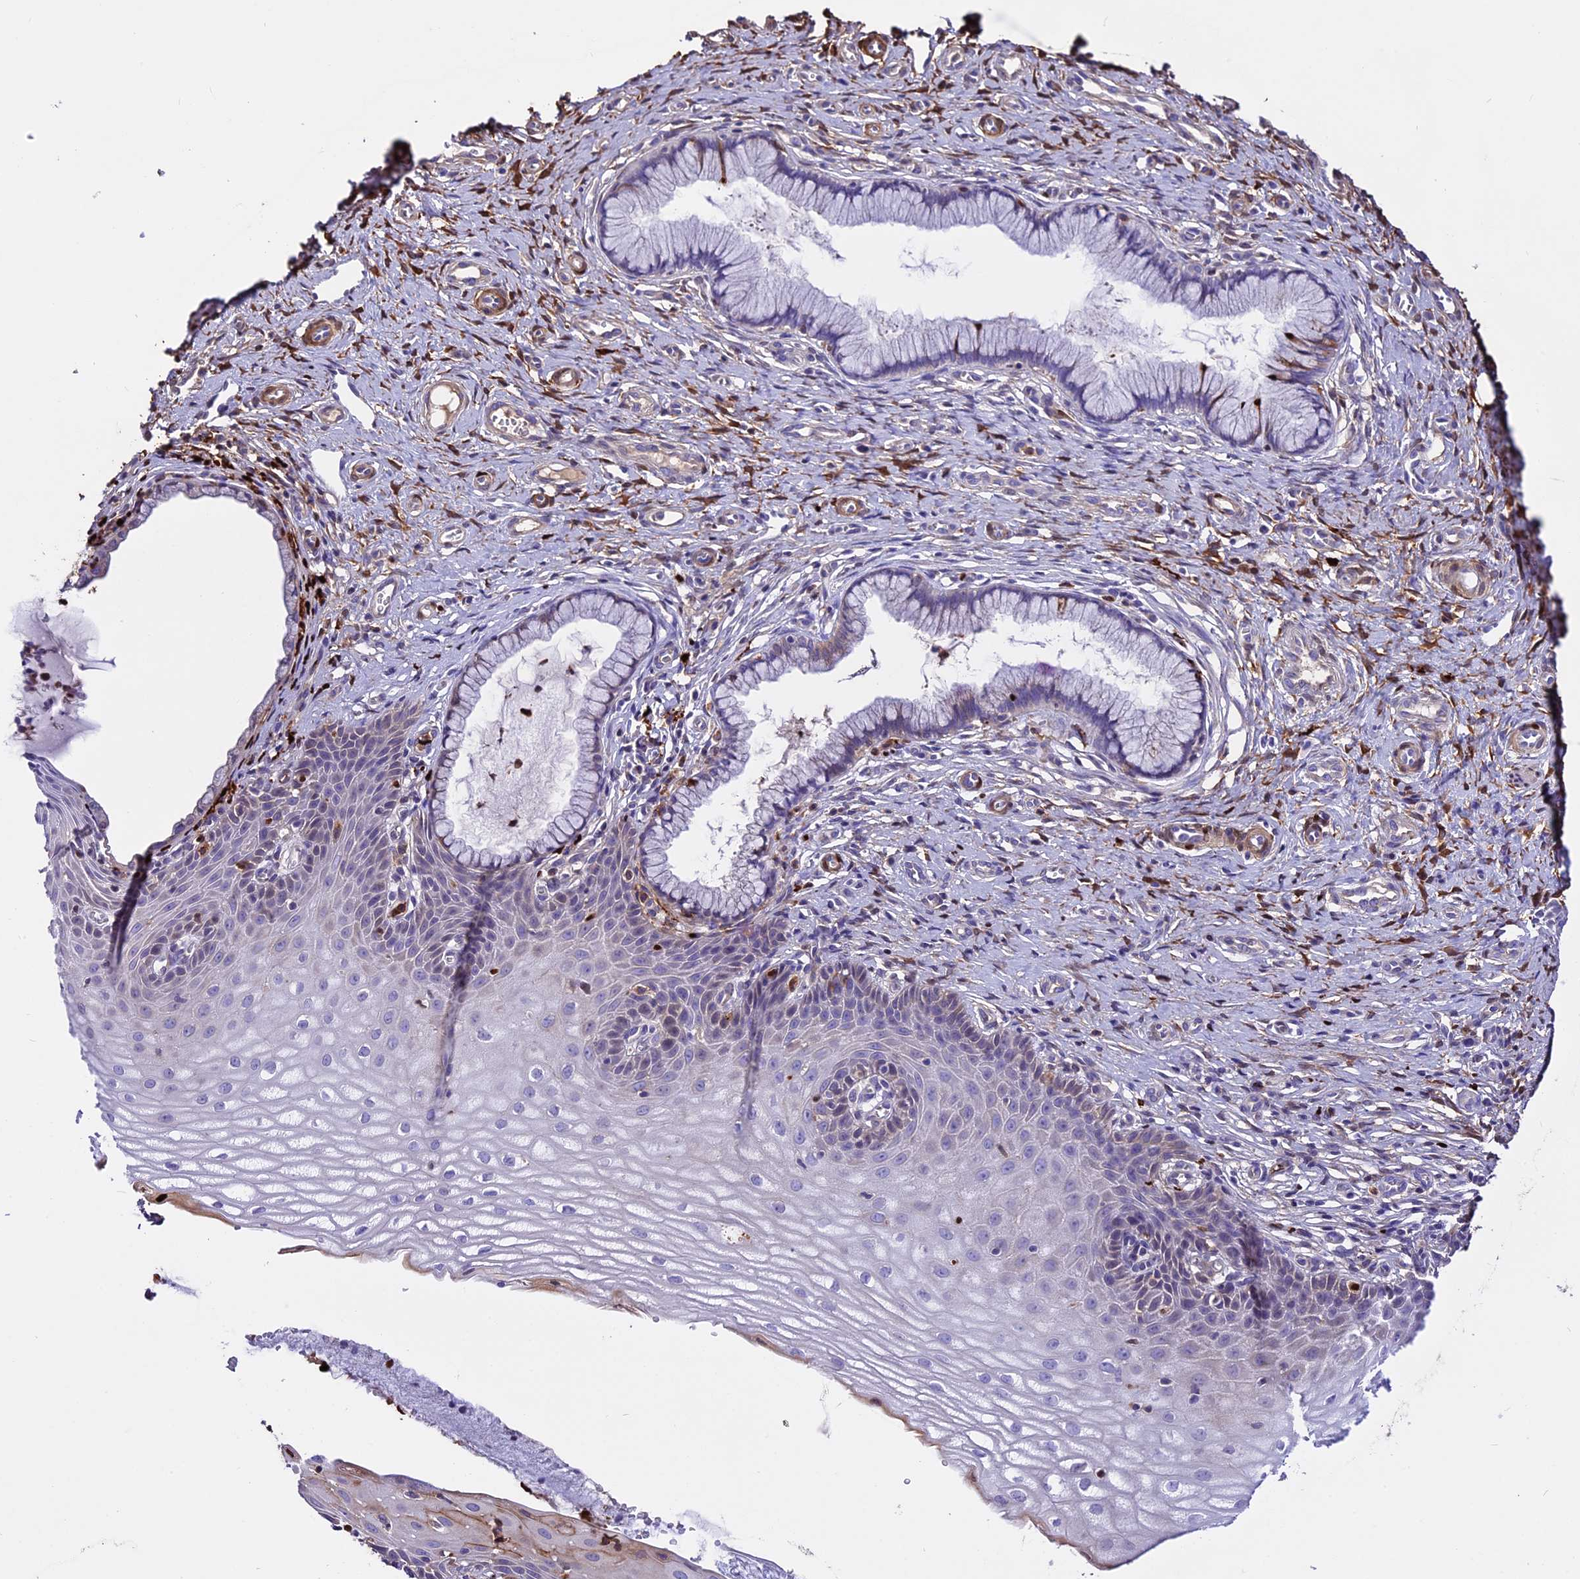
{"staining": {"intensity": "negative", "quantity": "none", "location": "none"}, "tissue": "cervix", "cell_type": "Glandular cells", "image_type": "normal", "snomed": [{"axis": "morphology", "description": "Normal tissue, NOS"}, {"axis": "topography", "description": "Cervix"}], "caption": "Immunohistochemical staining of normal cervix demonstrates no significant staining in glandular cells. (DAB immunohistochemistry, high magnification).", "gene": "MAP3K7CL", "patient": {"sex": "female", "age": 36}}